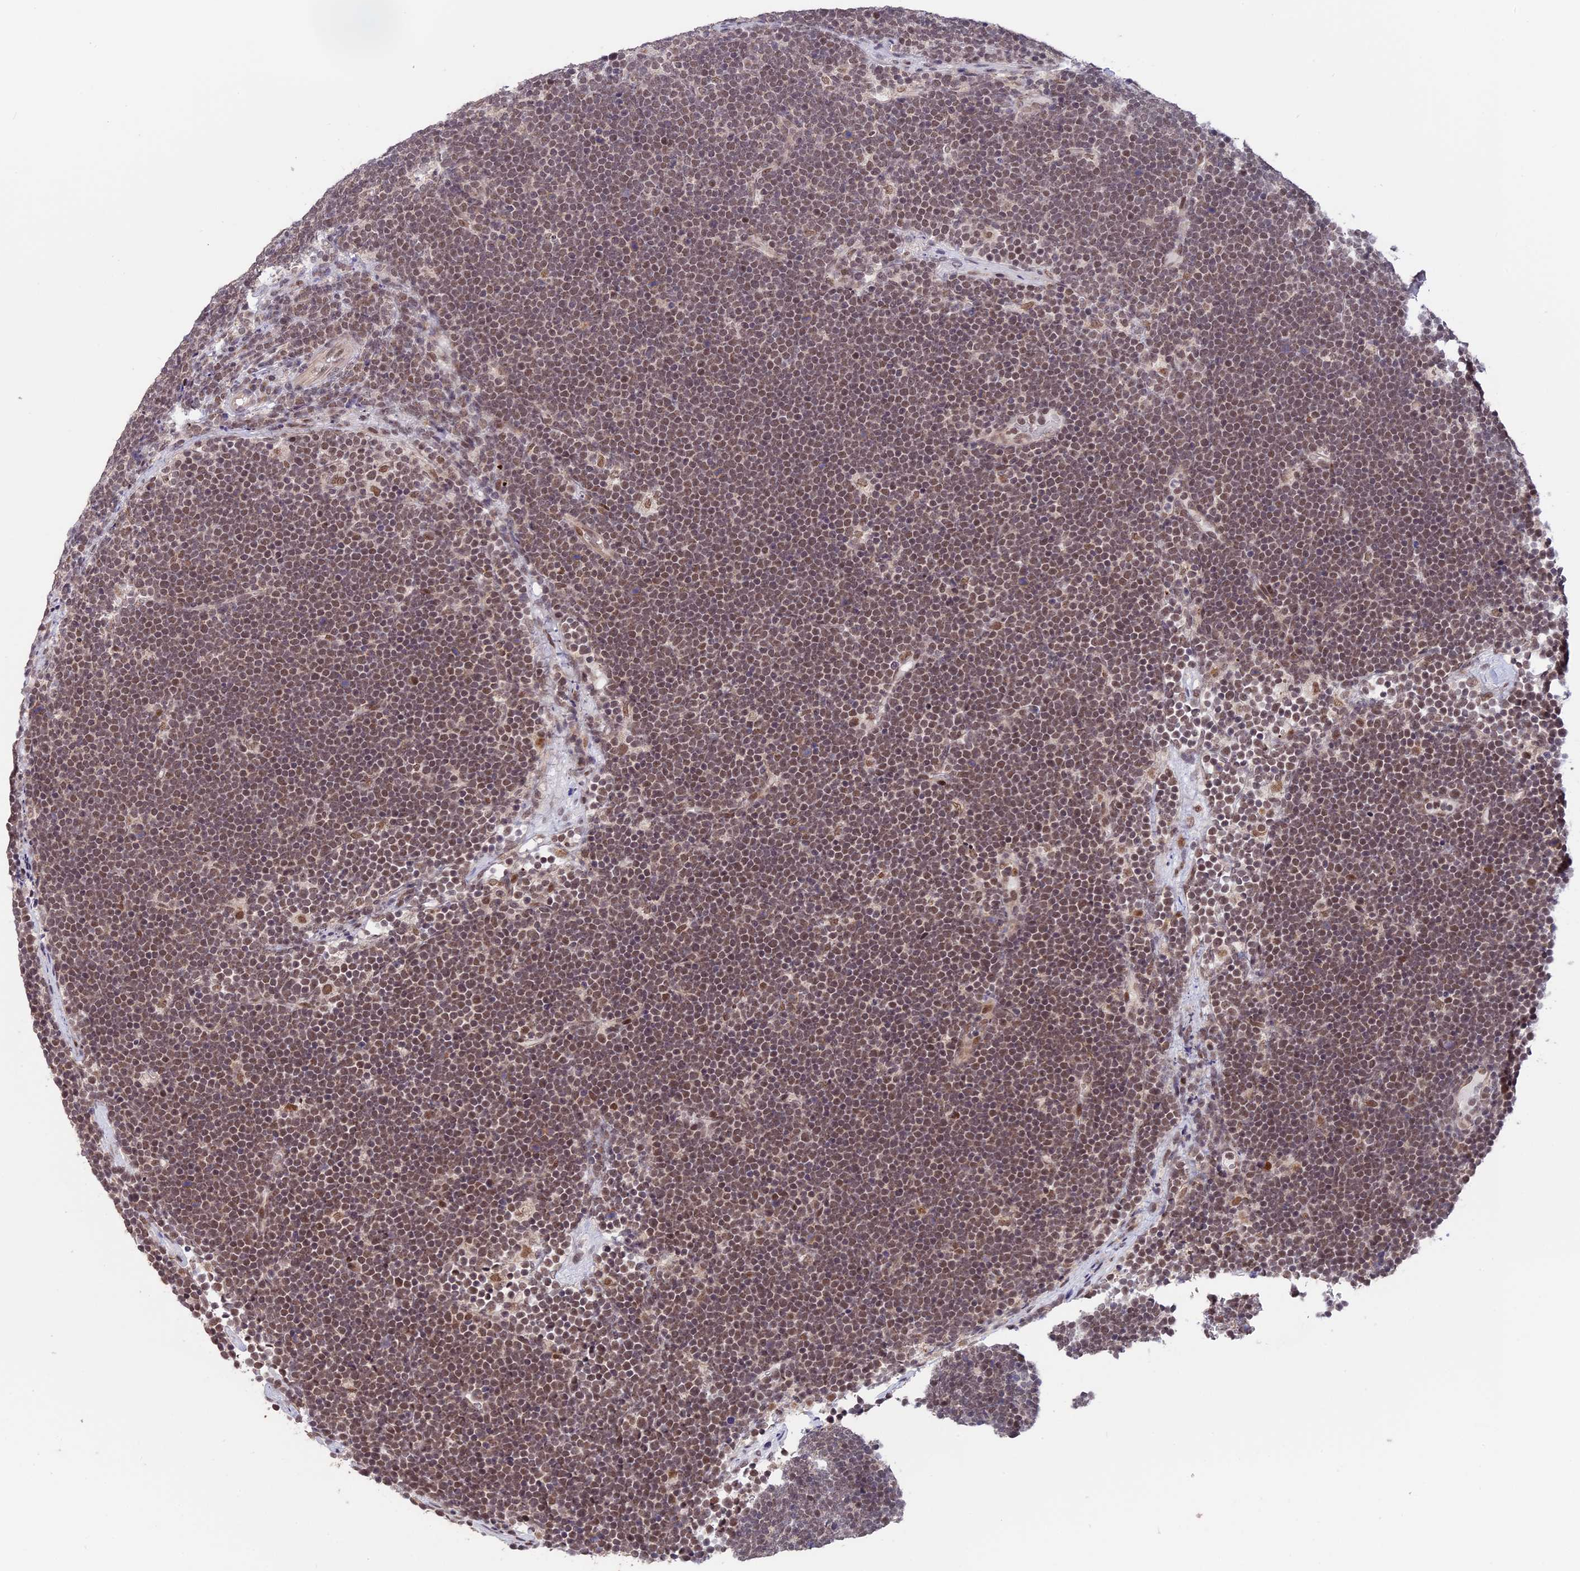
{"staining": {"intensity": "weak", "quantity": ">75%", "location": "nuclear"}, "tissue": "lymphoma", "cell_type": "Tumor cells", "image_type": "cancer", "snomed": [{"axis": "morphology", "description": "Malignant lymphoma, non-Hodgkin's type, High grade"}, {"axis": "topography", "description": "Lymph node"}], "caption": "High-power microscopy captured an IHC micrograph of high-grade malignant lymphoma, non-Hodgkin's type, revealing weak nuclear staining in approximately >75% of tumor cells.", "gene": "POLR2C", "patient": {"sex": "male", "age": 13}}